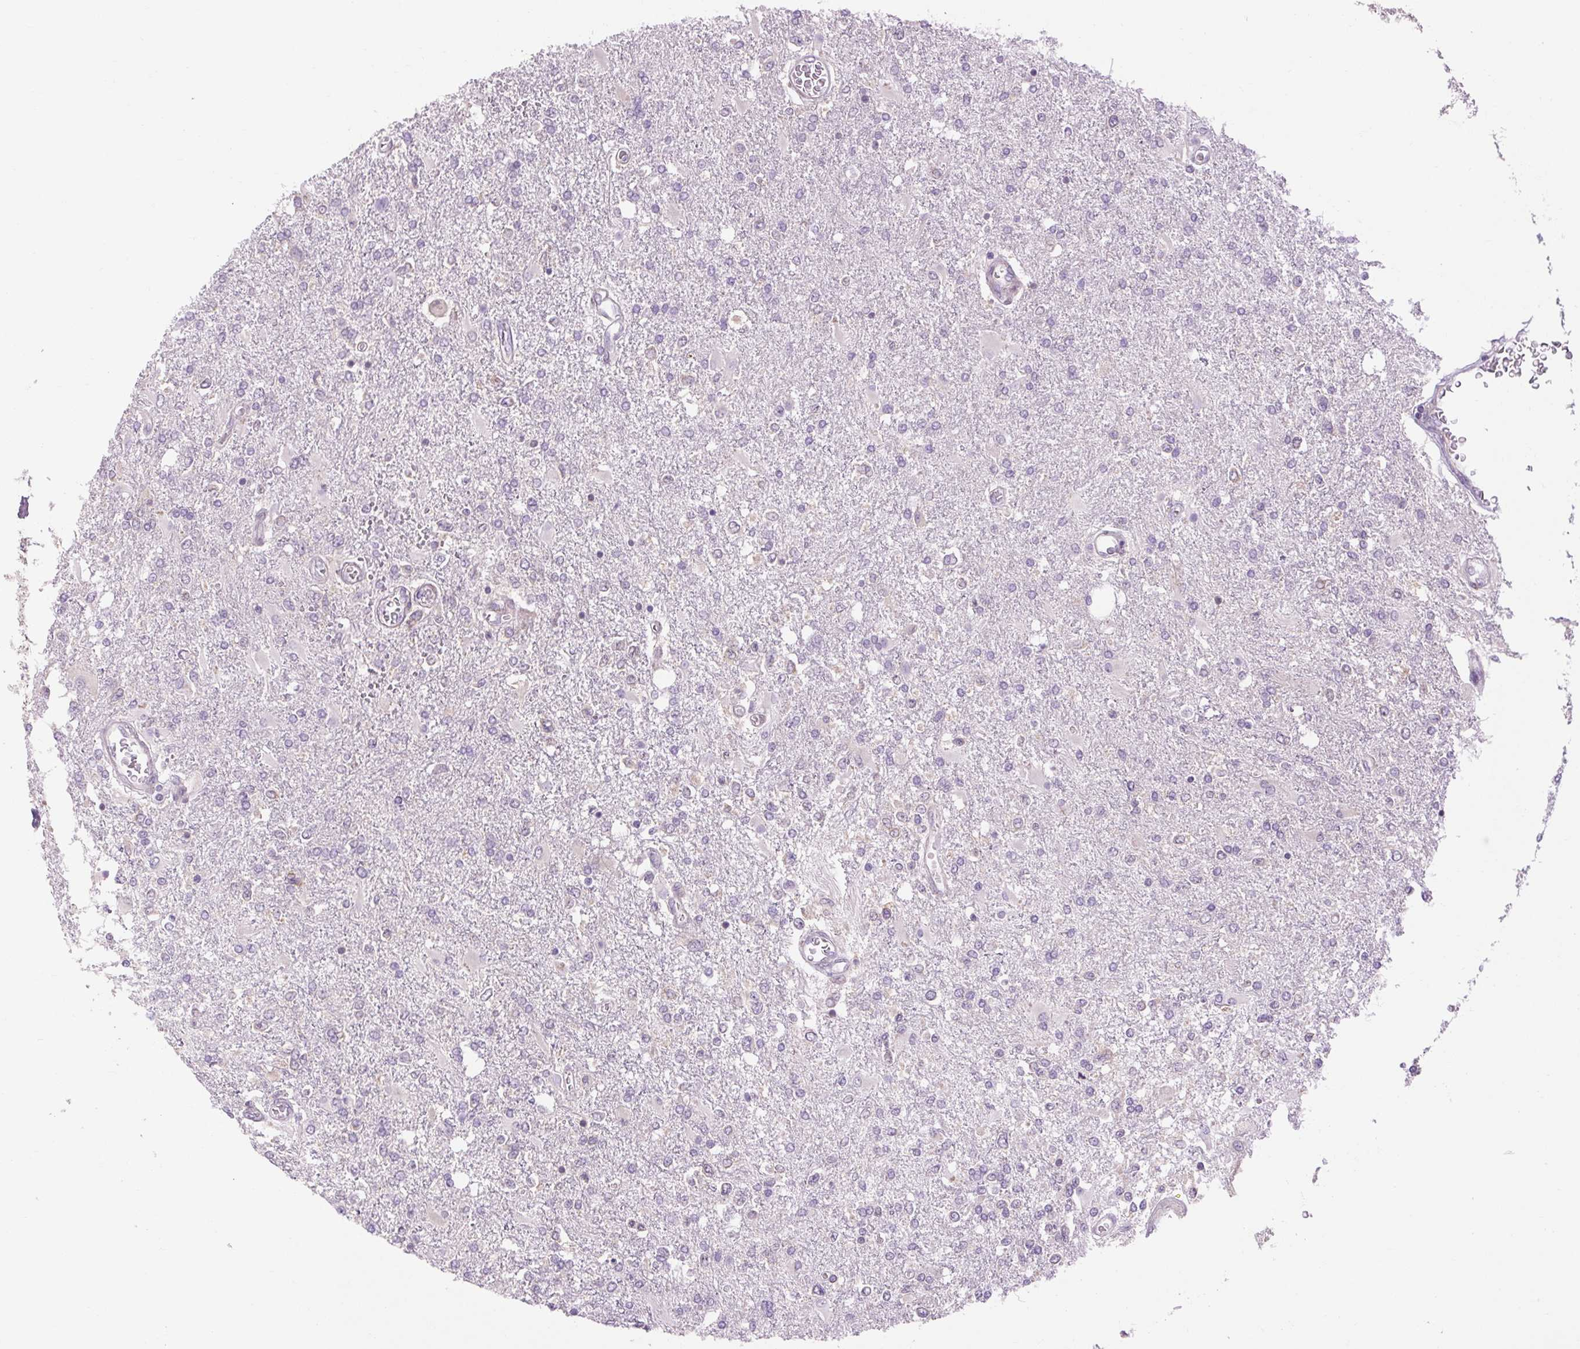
{"staining": {"intensity": "negative", "quantity": "none", "location": "none"}, "tissue": "glioma", "cell_type": "Tumor cells", "image_type": "cancer", "snomed": [{"axis": "morphology", "description": "Glioma, malignant, High grade"}, {"axis": "topography", "description": "Cerebral cortex"}], "caption": "The image displays no staining of tumor cells in glioma.", "gene": "SOWAHC", "patient": {"sex": "male", "age": 79}}